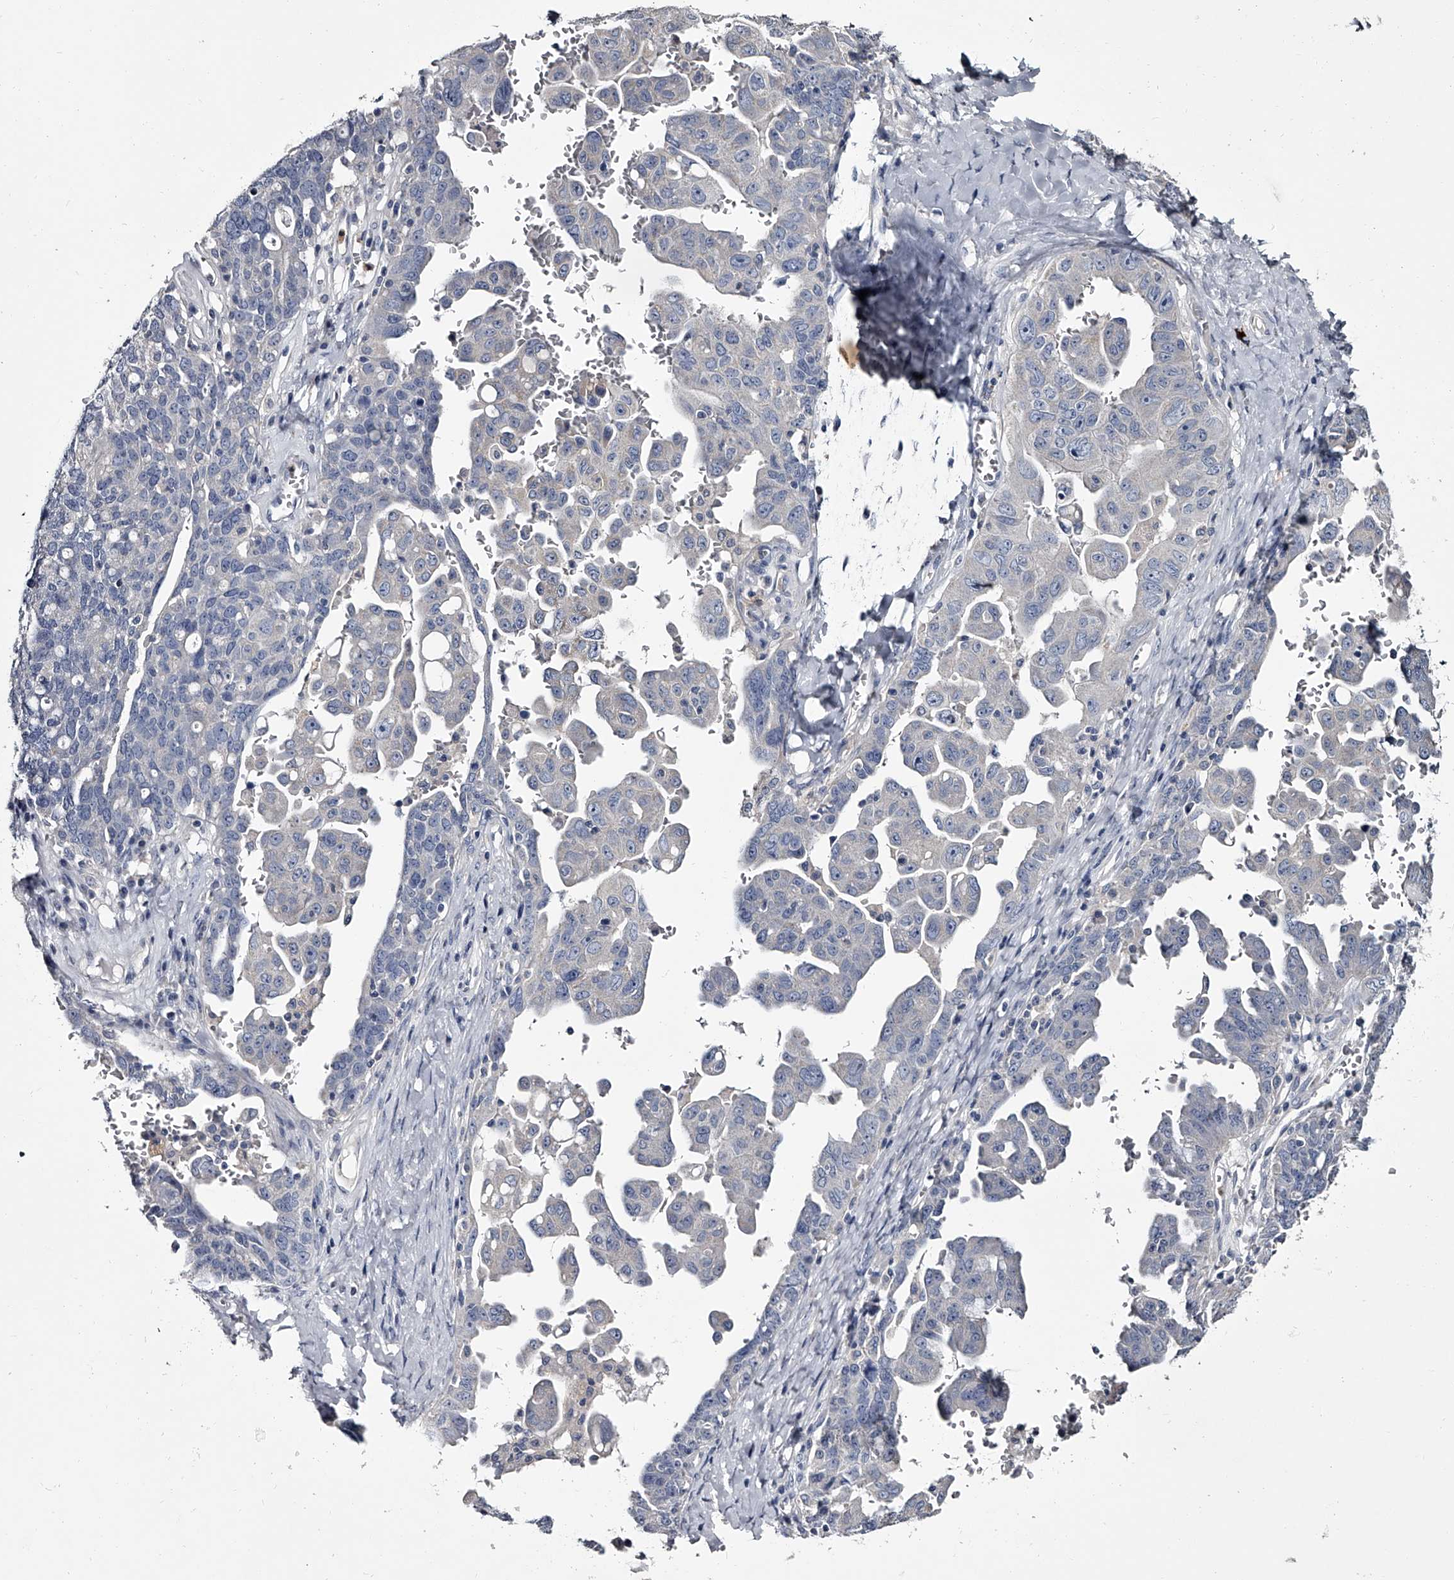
{"staining": {"intensity": "negative", "quantity": "none", "location": "none"}, "tissue": "ovarian cancer", "cell_type": "Tumor cells", "image_type": "cancer", "snomed": [{"axis": "morphology", "description": "Carcinoma, endometroid"}, {"axis": "topography", "description": "Ovary"}], "caption": "Immunohistochemistry (IHC) of ovarian endometroid carcinoma shows no expression in tumor cells. (Brightfield microscopy of DAB IHC at high magnification).", "gene": "GAPVD1", "patient": {"sex": "female", "age": 62}}